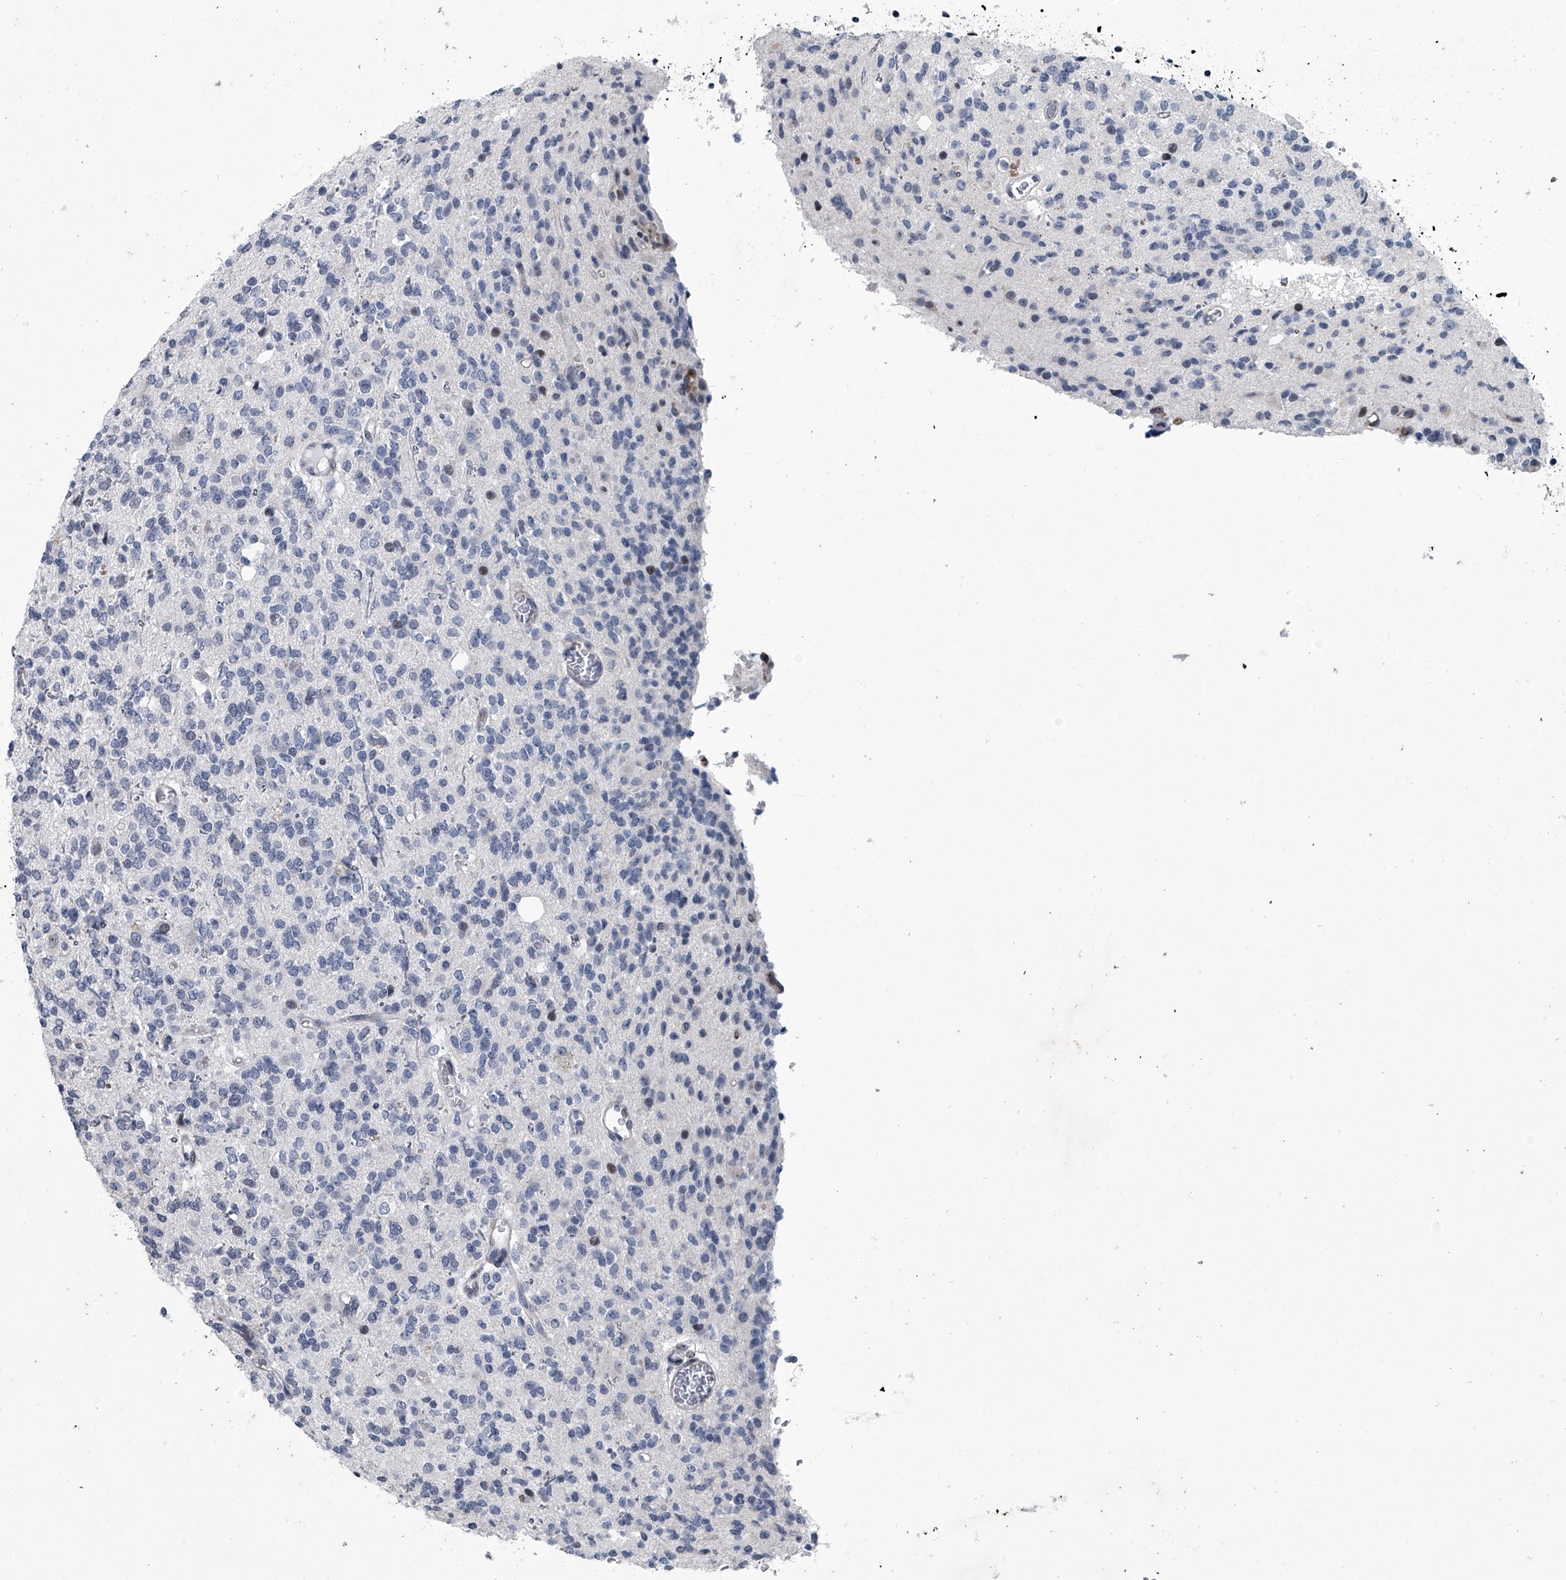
{"staining": {"intensity": "negative", "quantity": "none", "location": "none"}, "tissue": "glioma", "cell_type": "Tumor cells", "image_type": "cancer", "snomed": [{"axis": "morphology", "description": "Glioma, malignant, High grade"}, {"axis": "topography", "description": "Brain"}], "caption": "Immunohistochemical staining of human glioma reveals no significant positivity in tumor cells. Nuclei are stained in blue.", "gene": "PPP2R5D", "patient": {"sex": "male", "age": 34}}